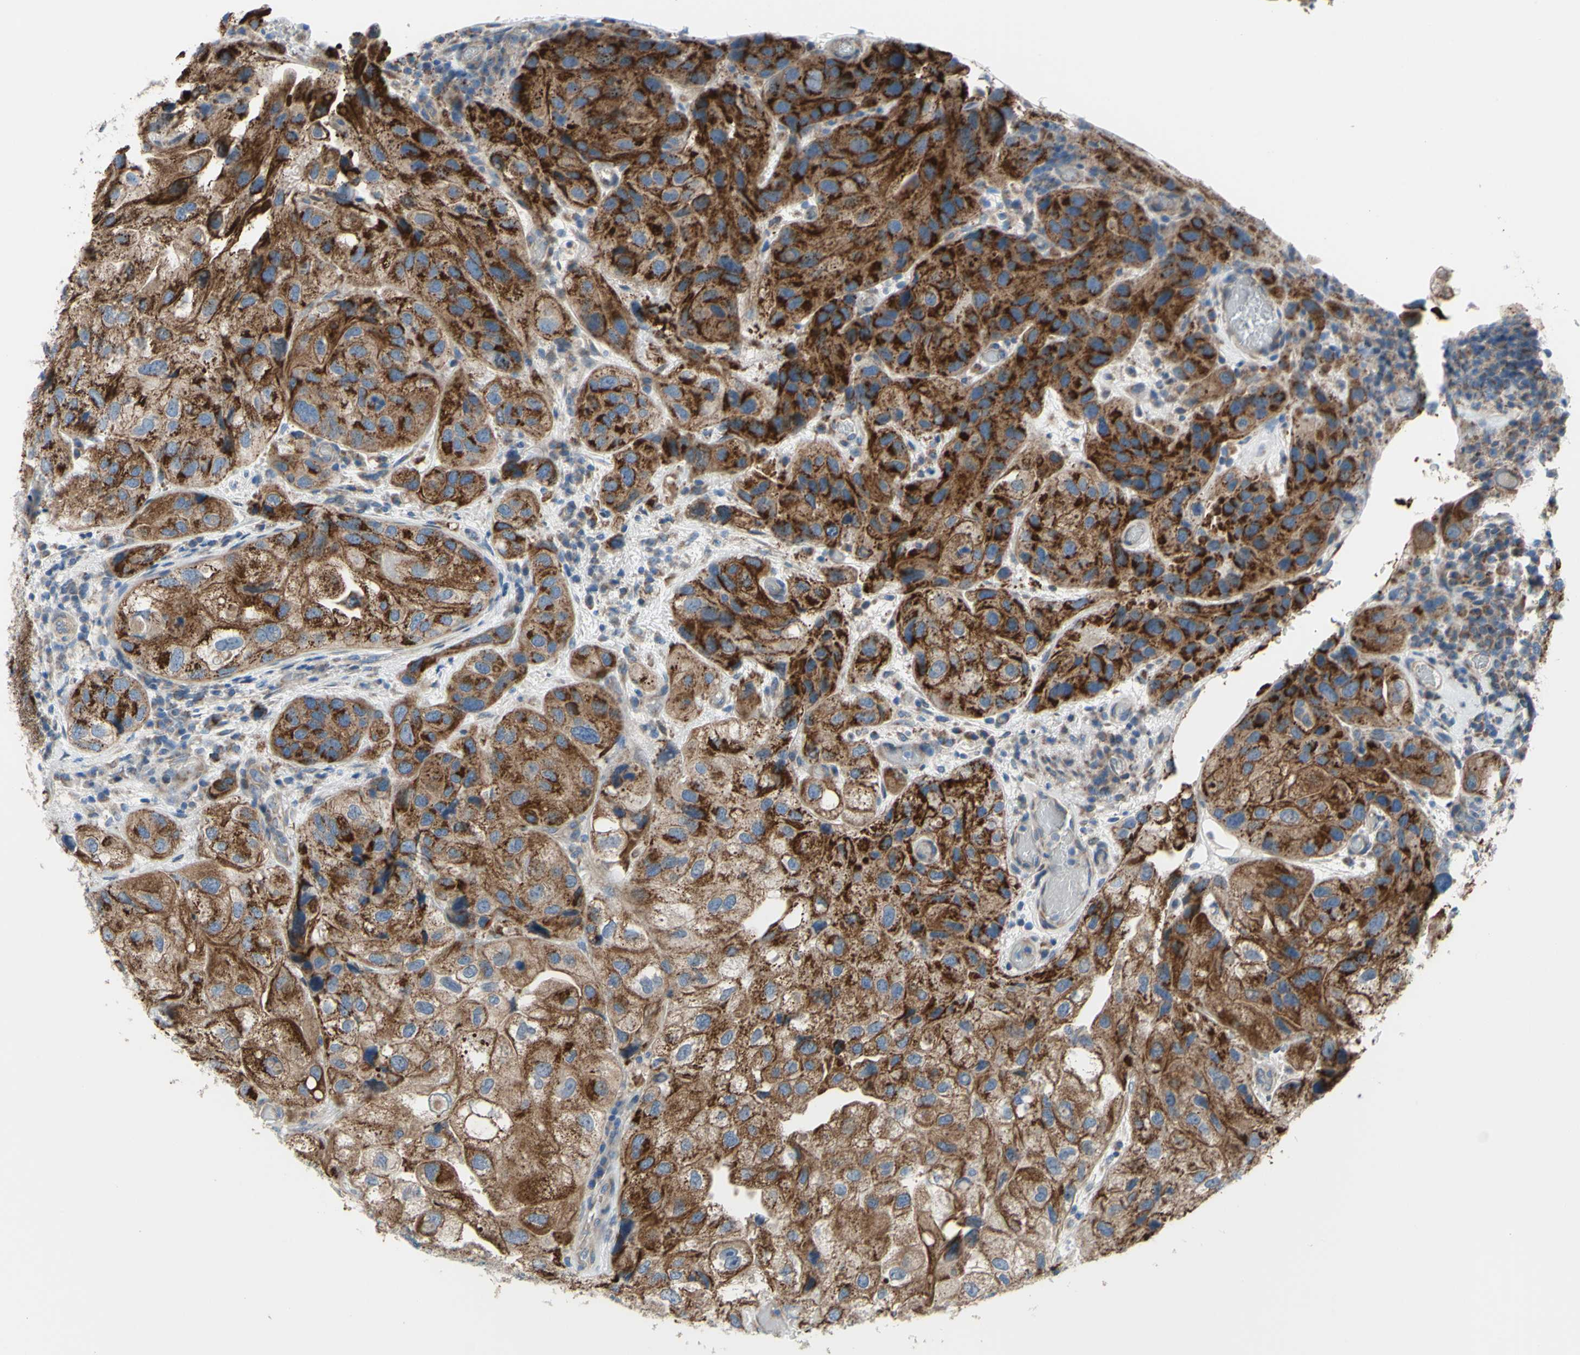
{"staining": {"intensity": "strong", "quantity": ">75%", "location": "cytoplasmic/membranous"}, "tissue": "urothelial cancer", "cell_type": "Tumor cells", "image_type": "cancer", "snomed": [{"axis": "morphology", "description": "Urothelial carcinoma, High grade"}, {"axis": "topography", "description": "Urinary bladder"}], "caption": "This histopathology image exhibits urothelial cancer stained with IHC to label a protein in brown. The cytoplasmic/membranous of tumor cells show strong positivity for the protein. Nuclei are counter-stained blue.", "gene": "GRAMD2B", "patient": {"sex": "female", "age": 64}}